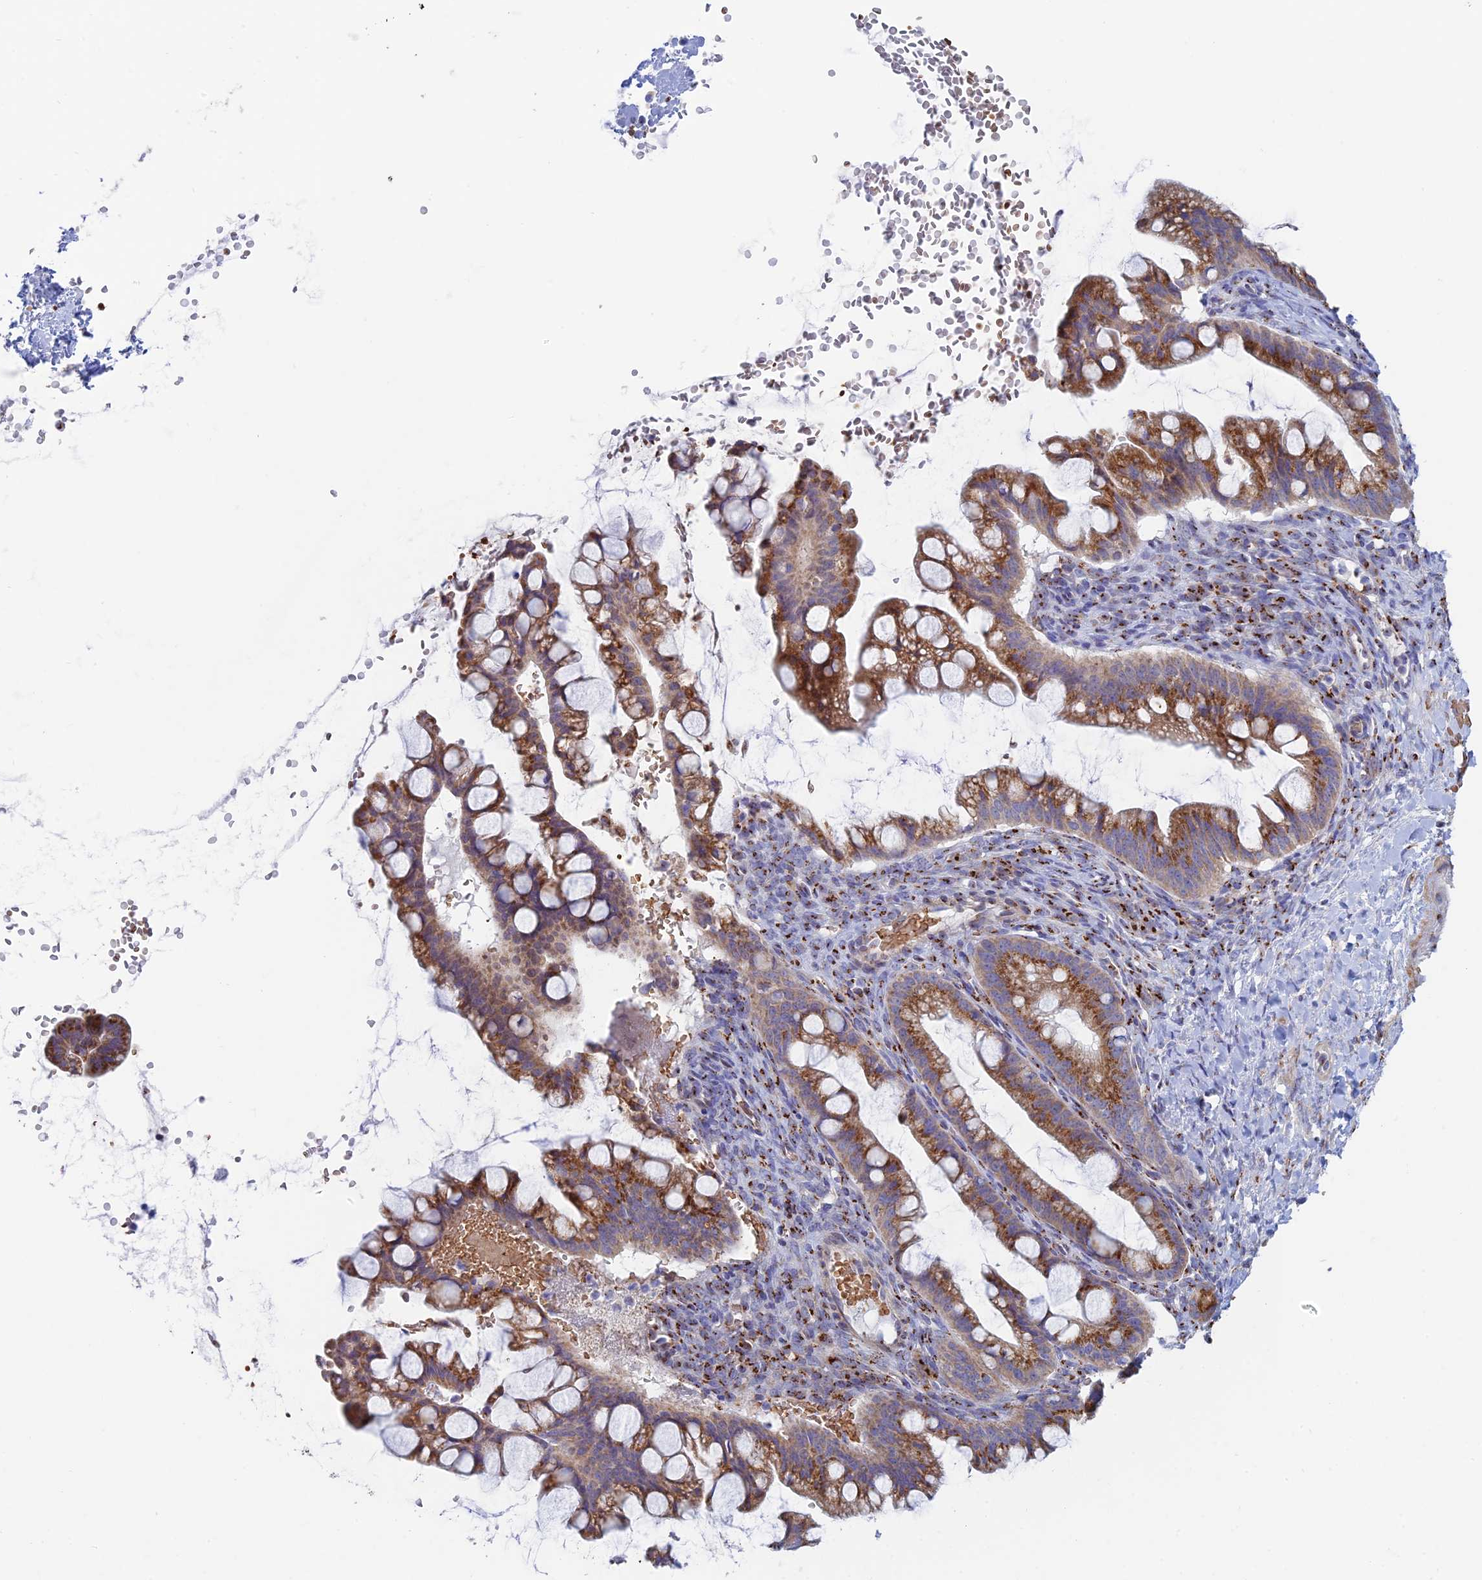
{"staining": {"intensity": "strong", "quantity": ">75%", "location": "cytoplasmic/membranous"}, "tissue": "ovarian cancer", "cell_type": "Tumor cells", "image_type": "cancer", "snomed": [{"axis": "morphology", "description": "Cystadenocarcinoma, mucinous, NOS"}, {"axis": "topography", "description": "Ovary"}], "caption": "Human ovarian mucinous cystadenocarcinoma stained with a brown dye exhibits strong cytoplasmic/membranous positive staining in approximately >75% of tumor cells.", "gene": "HS2ST1", "patient": {"sex": "female", "age": 73}}